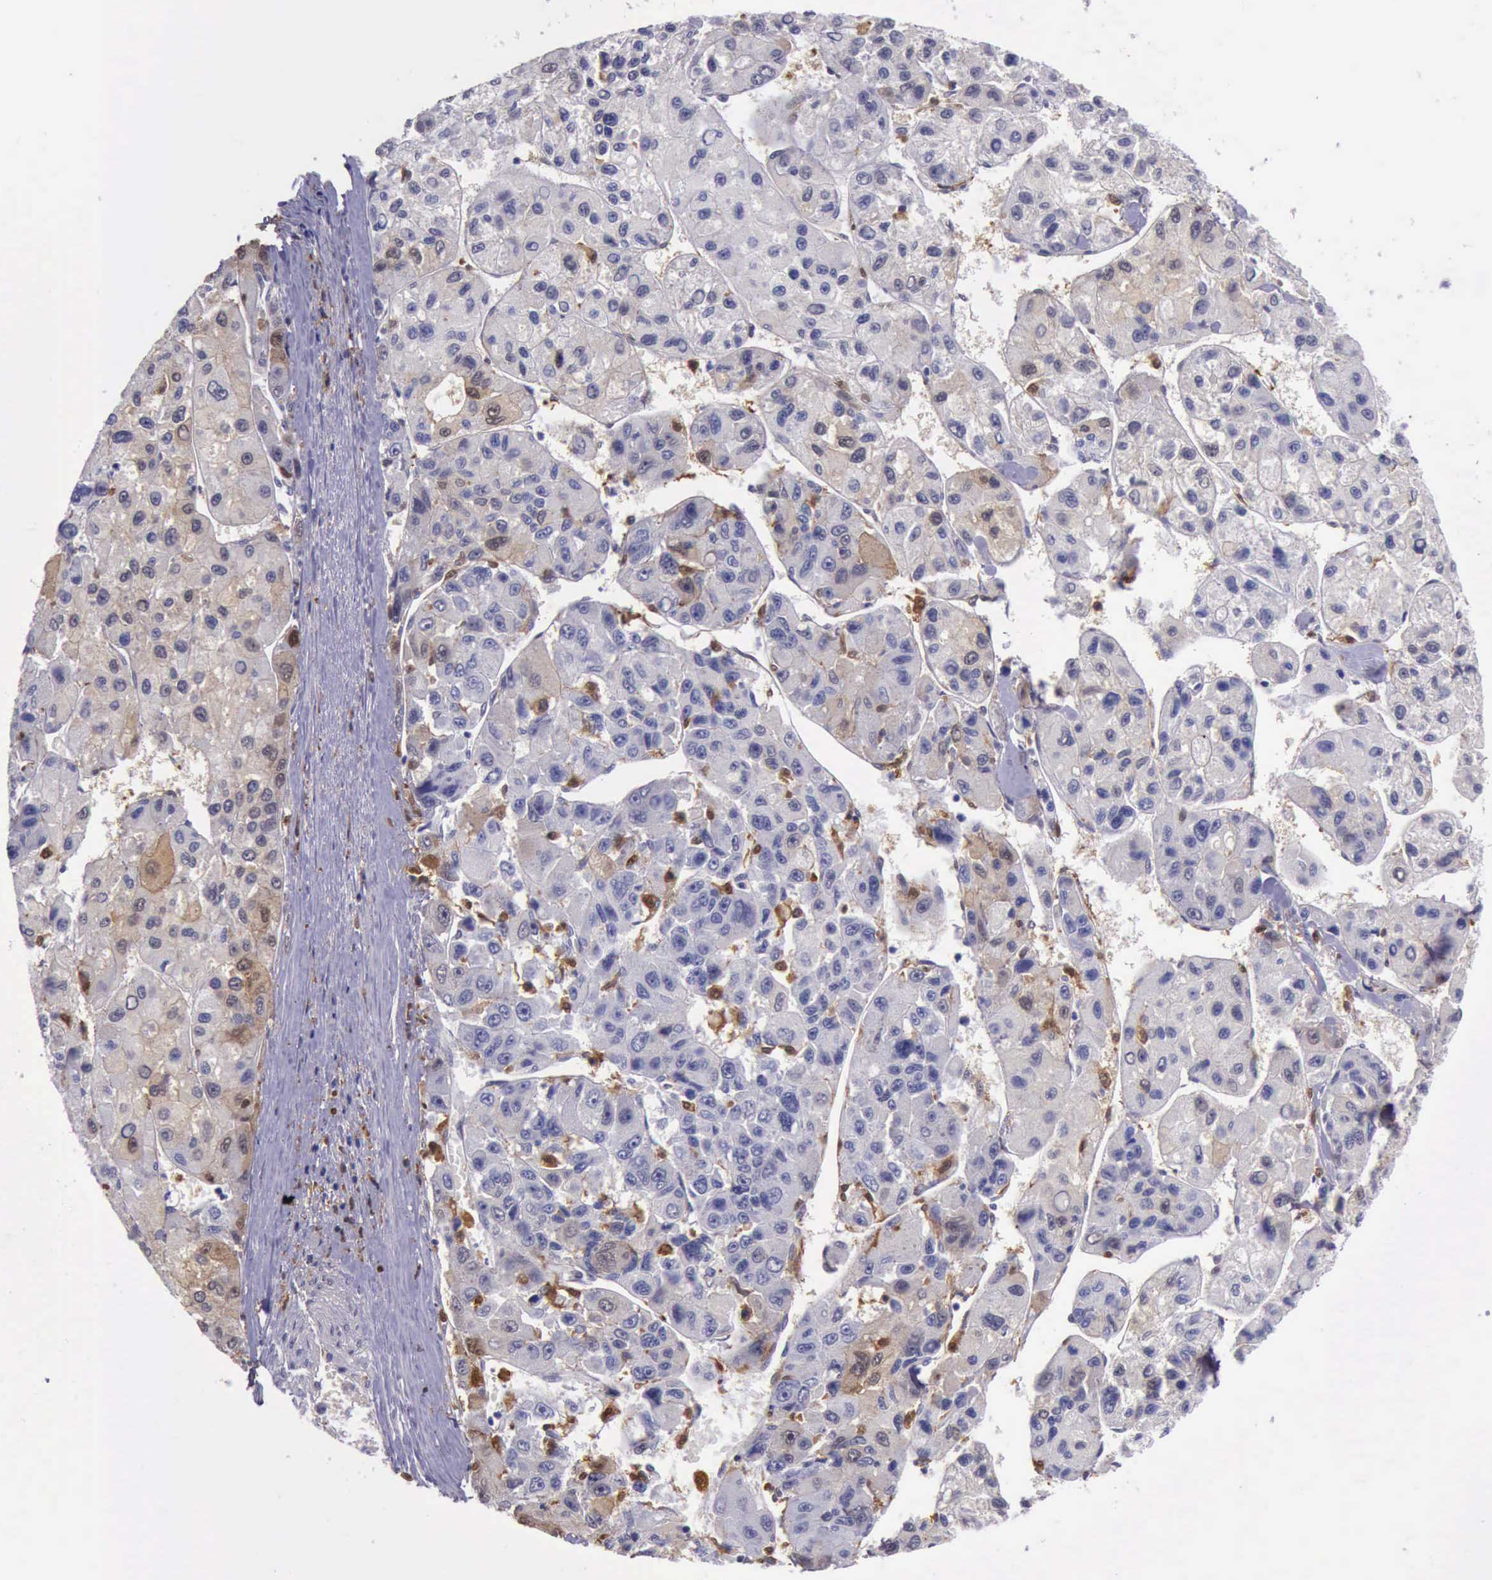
{"staining": {"intensity": "weak", "quantity": "25%-75%", "location": "cytoplasmic/membranous,nuclear"}, "tissue": "liver cancer", "cell_type": "Tumor cells", "image_type": "cancer", "snomed": [{"axis": "morphology", "description": "Carcinoma, Hepatocellular, NOS"}, {"axis": "topography", "description": "Liver"}], "caption": "Hepatocellular carcinoma (liver) stained with a brown dye displays weak cytoplasmic/membranous and nuclear positive positivity in about 25%-75% of tumor cells.", "gene": "TYMP", "patient": {"sex": "male", "age": 64}}